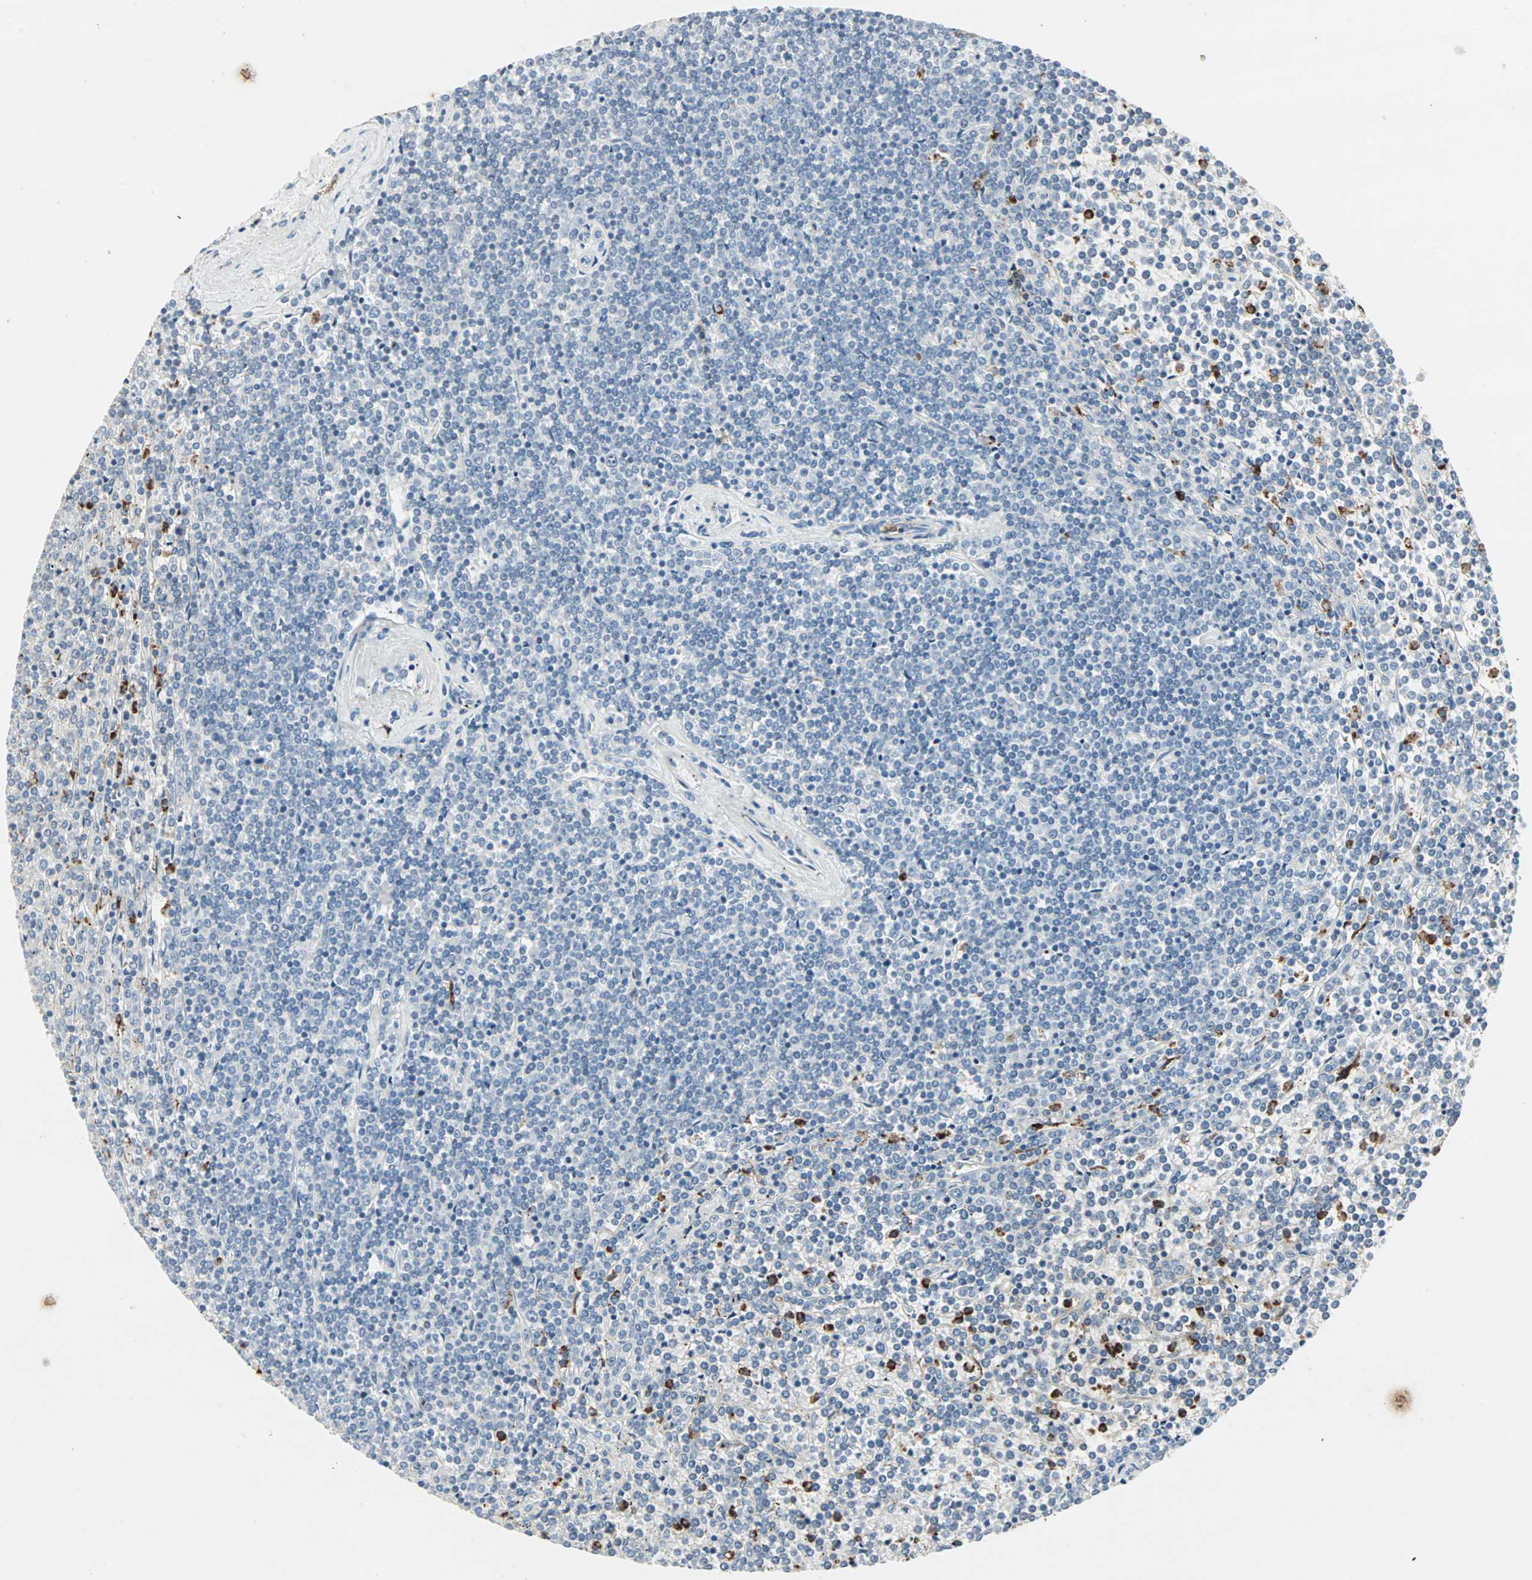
{"staining": {"intensity": "strong", "quantity": "<25%", "location": "cytoplasmic/membranous"}, "tissue": "lymphoma", "cell_type": "Tumor cells", "image_type": "cancer", "snomed": [{"axis": "morphology", "description": "Malignant lymphoma, non-Hodgkin's type, Low grade"}, {"axis": "topography", "description": "Spleen"}], "caption": "A brown stain labels strong cytoplasmic/membranous staining of a protein in human low-grade malignant lymphoma, non-Hodgkin's type tumor cells.", "gene": "CEACAM6", "patient": {"sex": "female", "age": 19}}